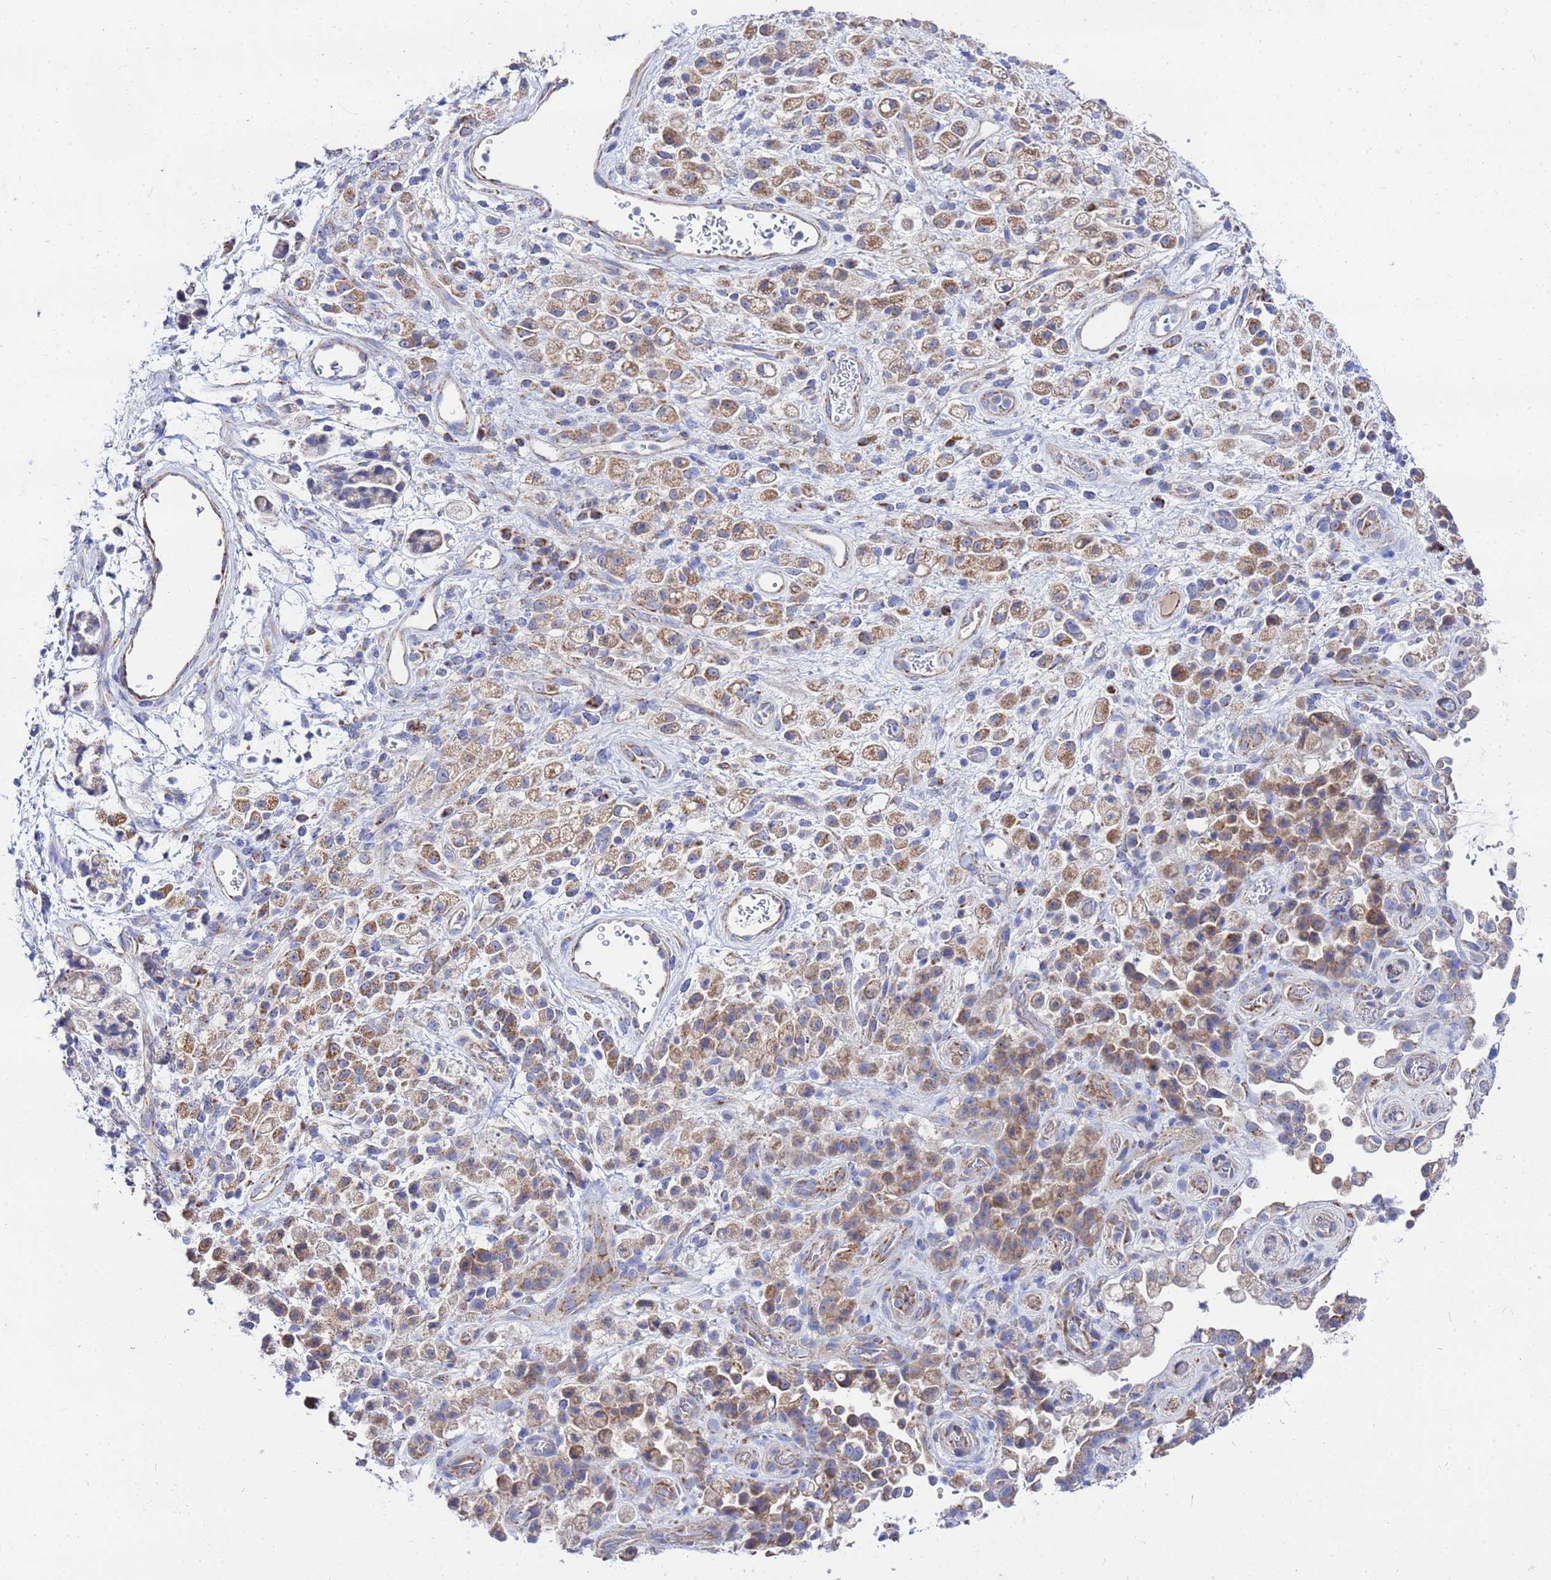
{"staining": {"intensity": "moderate", "quantity": "25%-75%", "location": "cytoplasmic/membranous"}, "tissue": "stomach cancer", "cell_type": "Tumor cells", "image_type": "cancer", "snomed": [{"axis": "morphology", "description": "Adenocarcinoma, NOS"}, {"axis": "topography", "description": "Stomach"}], "caption": "Immunohistochemistry (IHC) of stomach cancer (adenocarcinoma) exhibits medium levels of moderate cytoplasmic/membranous staining in approximately 25%-75% of tumor cells. (DAB (3,3'-diaminobenzidine) = brown stain, brightfield microscopy at high magnification).", "gene": "FAHD2A", "patient": {"sex": "female", "age": 60}}